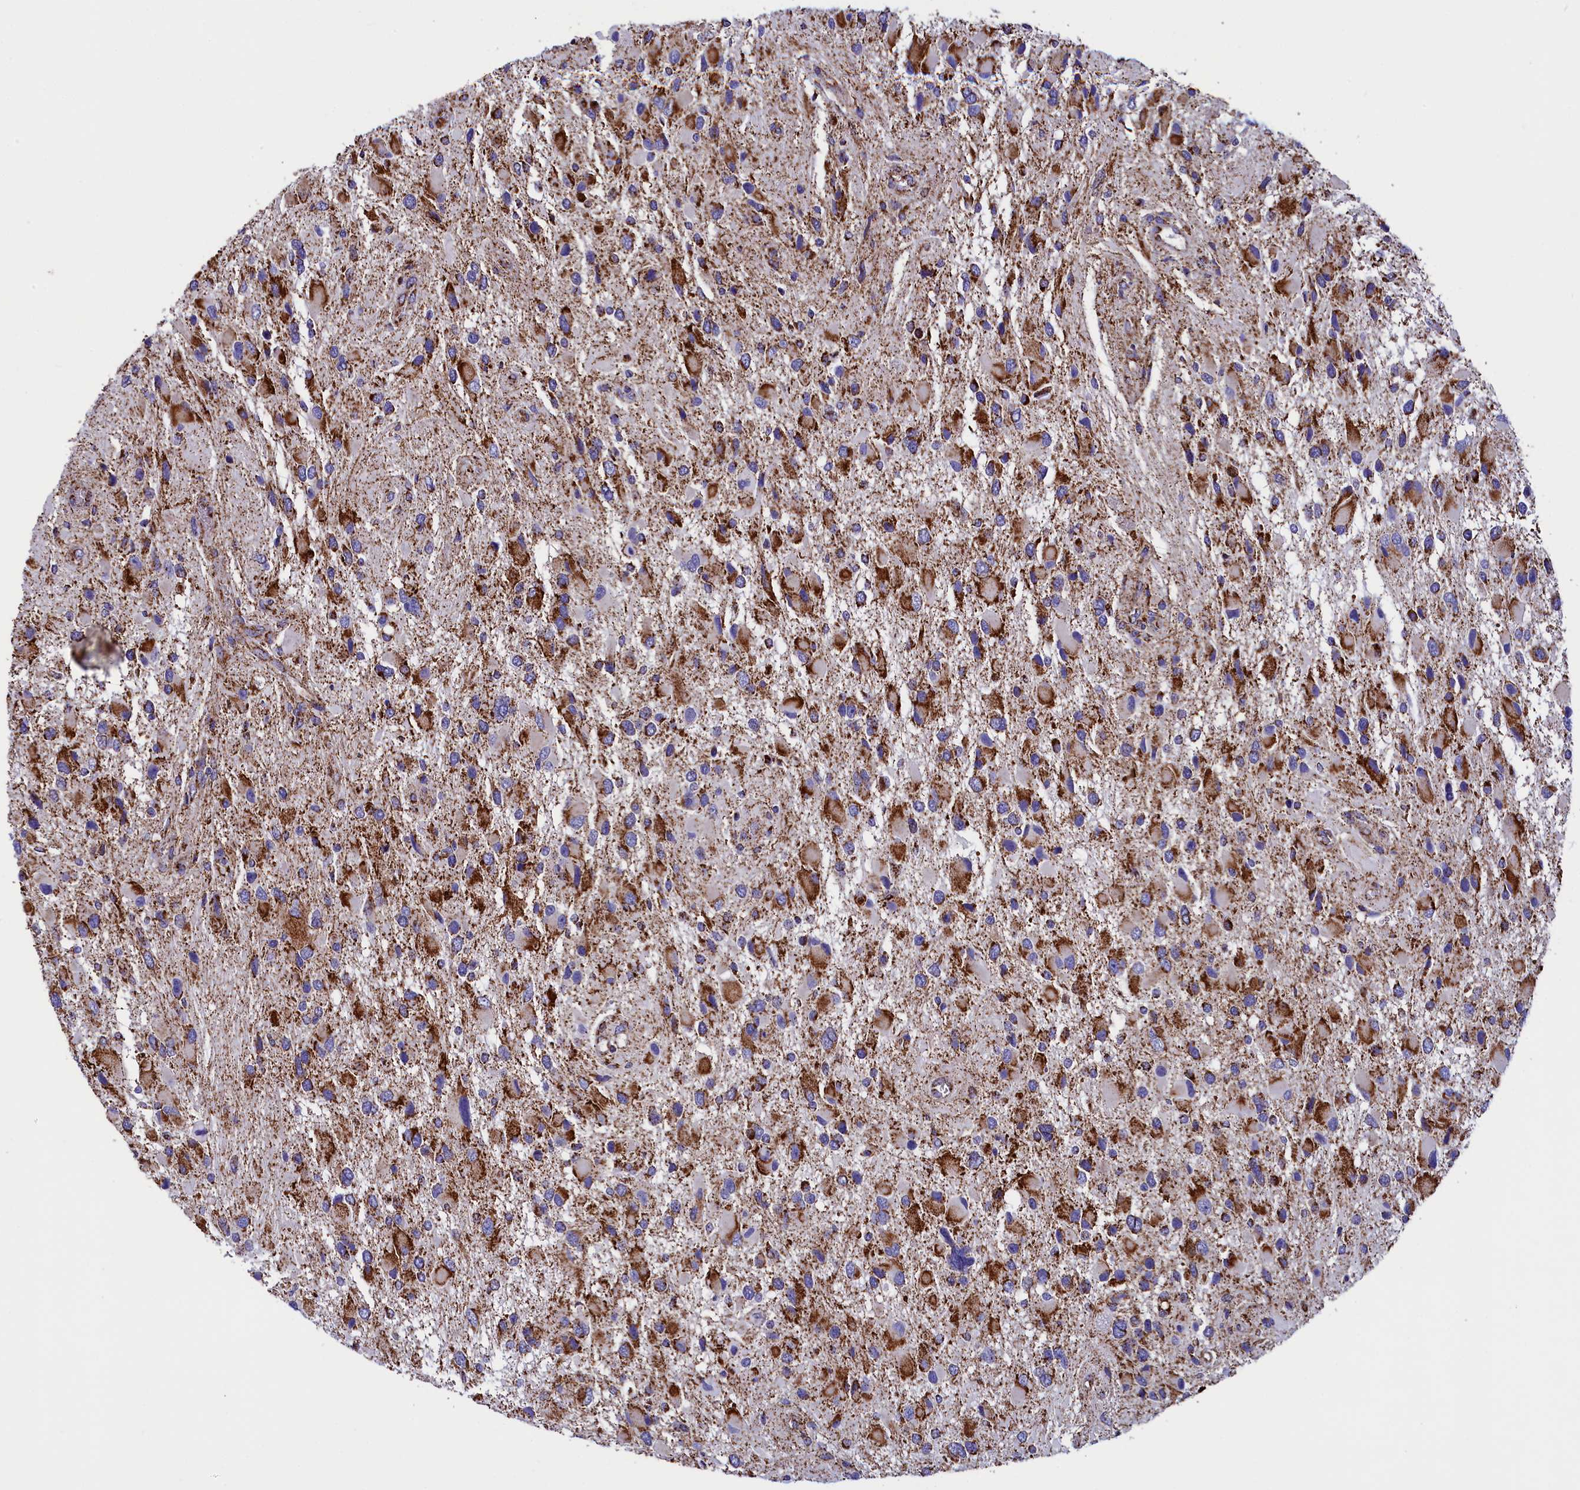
{"staining": {"intensity": "strong", "quantity": ">75%", "location": "cytoplasmic/membranous"}, "tissue": "glioma", "cell_type": "Tumor cells", "image_type": "cancer", "snomed": [{"axis": "morphology", "description": "Glioma, malignant, High grade"}, {"axis": "topography", "description": "Brain"}], "caption": "Protein expression analysis of glioma demonstrates strong cytoplasmic/membranous positivity in approximately >75% of tumor cells. (Stains: DAB (3,3'-diaminobenzidine) in brown, nuclei in blue, Microscopy: brightfield microscopy at high magnification).", "gene": "SLC39A3", "patient": {"sex": "male", "age": 53}}